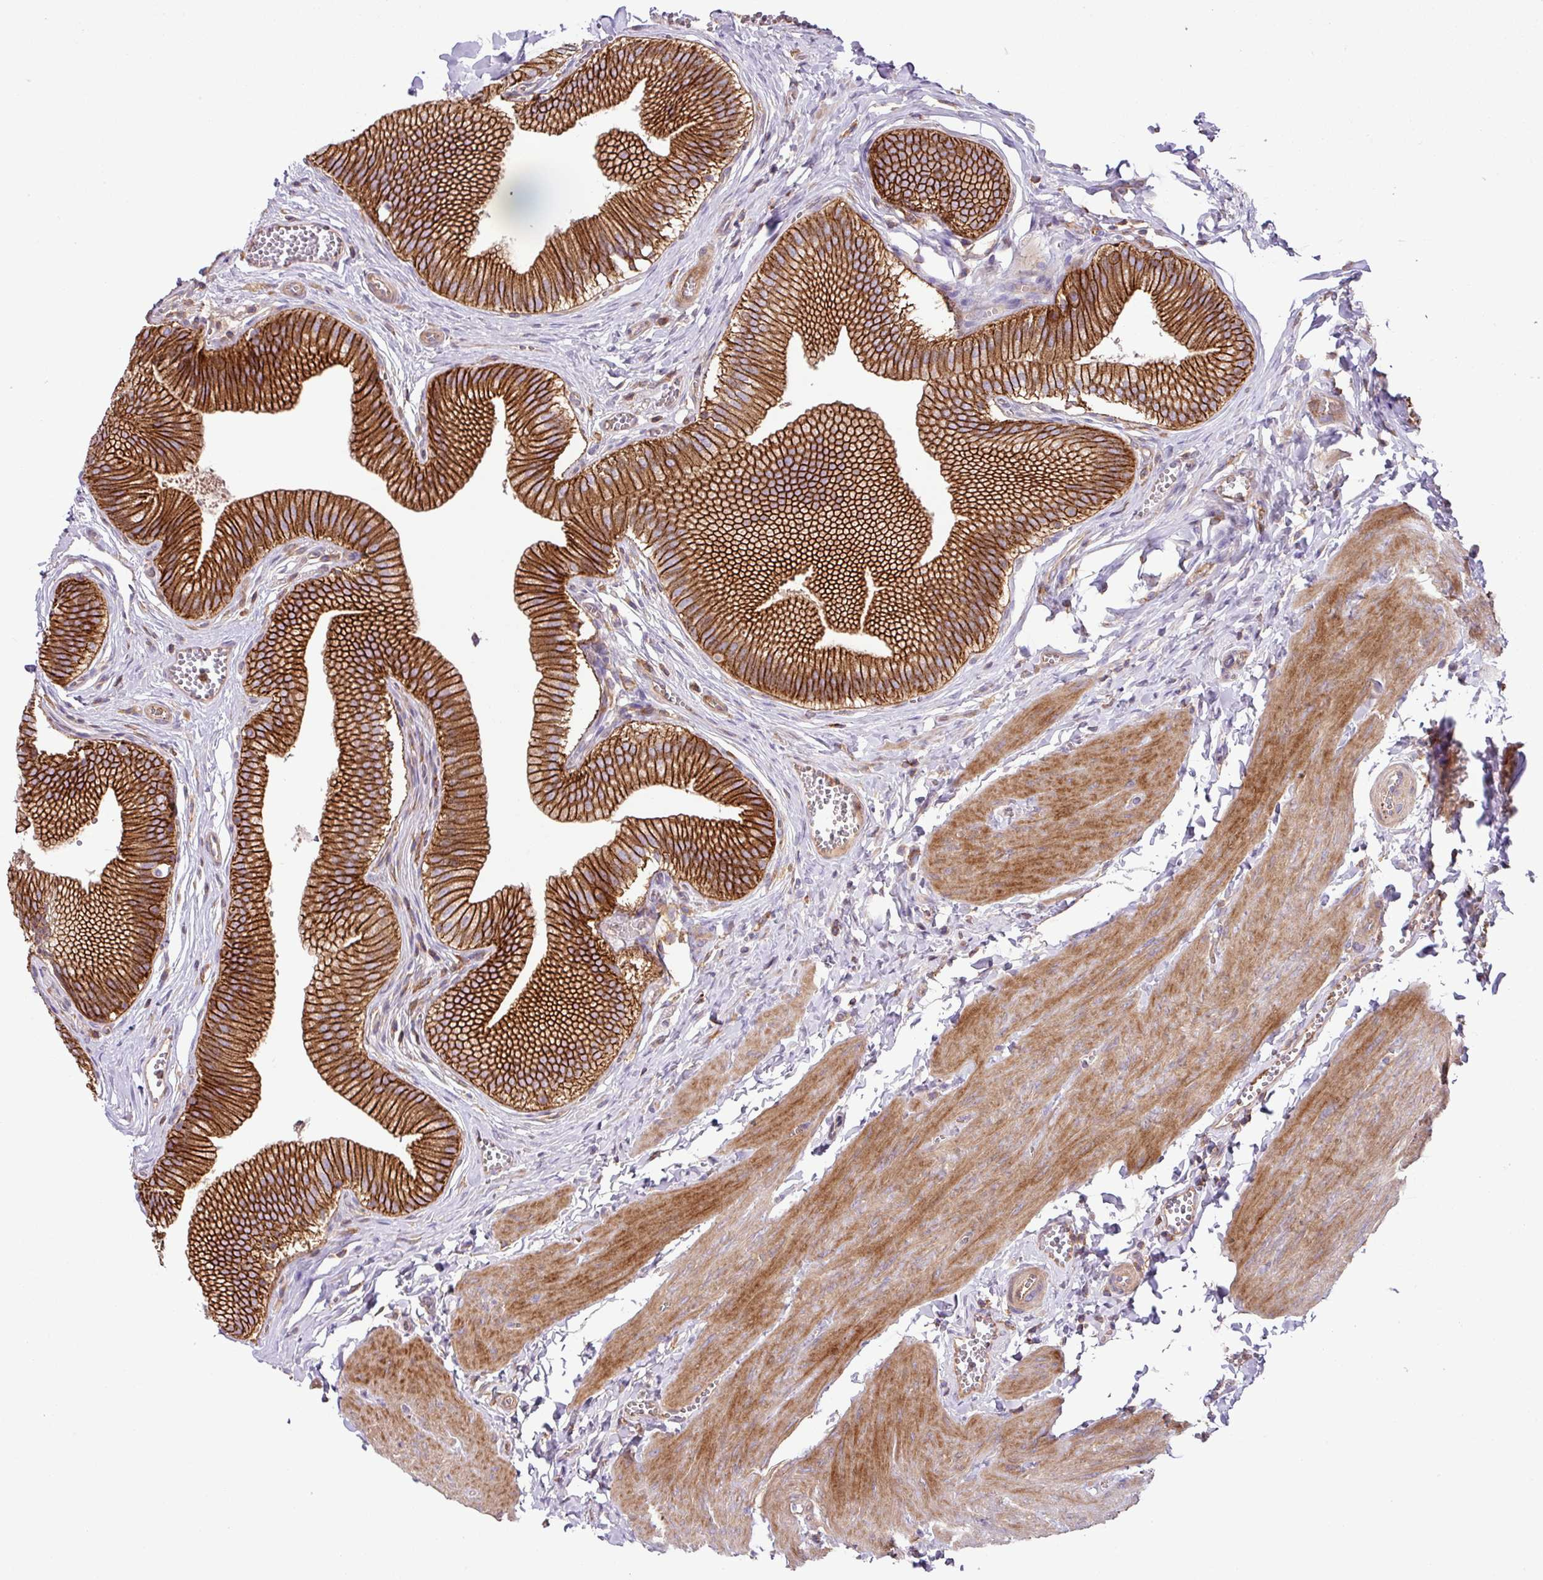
{"staining": {"intensity": "strong", "quantity": ">75%", "location": "cytoplasmic/membranous"}, "tissue": "gallbladder", "cell_type": "Glandular cells", "image_type": "normal", "snomed": [{"axis": "morphology", "description": "Normal tissue, NOS"}, {"axis": "topography", "description": "Gallbladder"}], "caption": "High-magnification brightfield microscopy of normal gallbladder stained with DAB (3,3'-diaminobenzidine) (brown) and counterstained with hematoxylin (blue). glandular cells exhibit strong cytoplasmic/membranous expression is present in about>75% of cells. (Stains: DAB in brown, nuclei in blue, Microscopy: brightfield microscopy at high magnification).", "gene": "RIC1", "patient": {"sex": "male", "age": 17}}